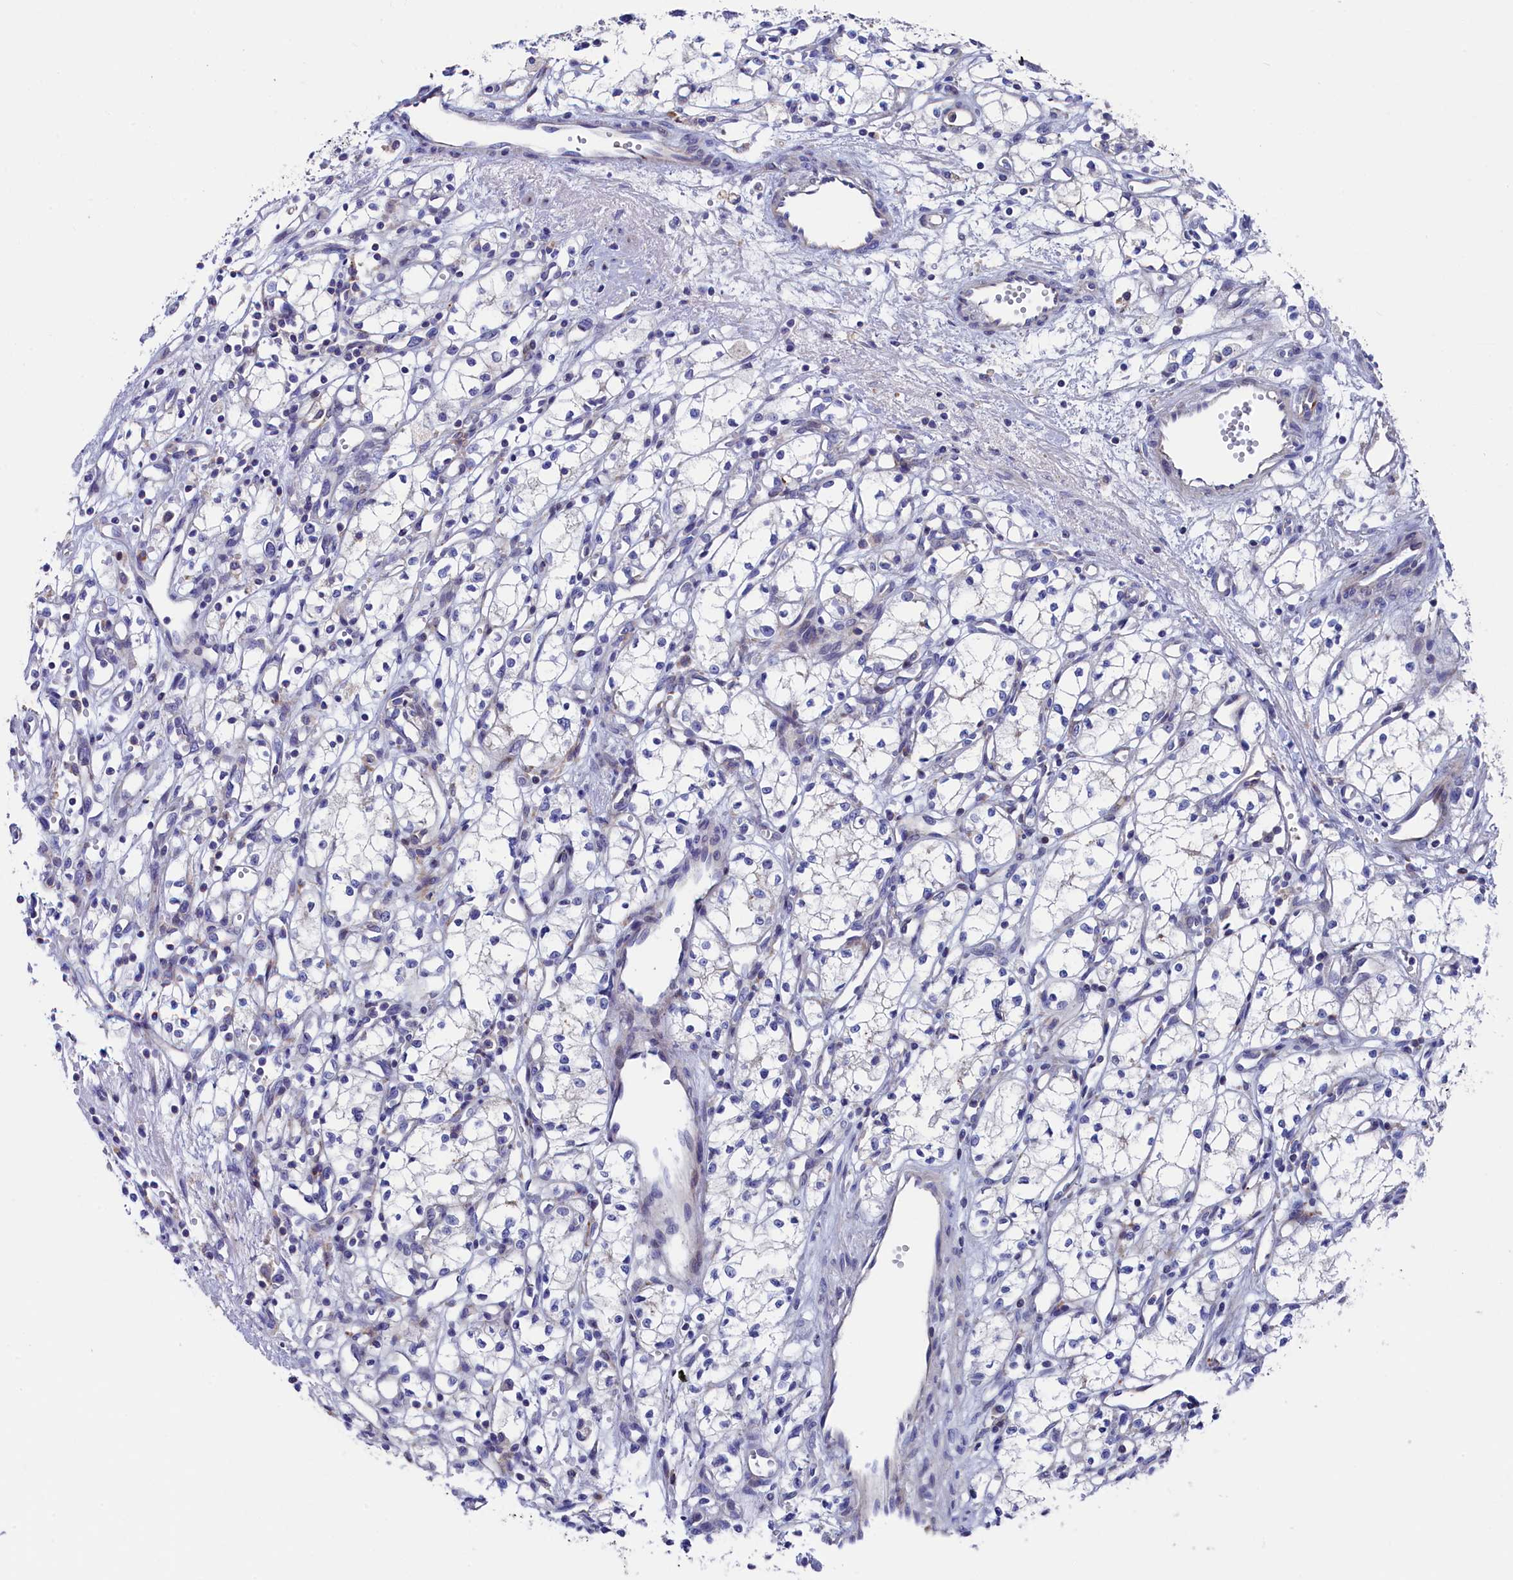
{"staining": {"intensity": "negative", "quantity": "none", "location": "none"}, "tissue": "renal cancer", "cell_type": "Tumor cells", "image_type": "cancer", "snomed": [{"axis": "morphology", "description": "Adenocarcinoma, NOS"}, {"axis": "topography", "description": "Kidney"}], "caption": "The photomicrograph displays no significant expression in tumor cells of renal adenocarcinoma.", "gene": "NUDT7", "patient": {"sex": "male", "age": 59}}